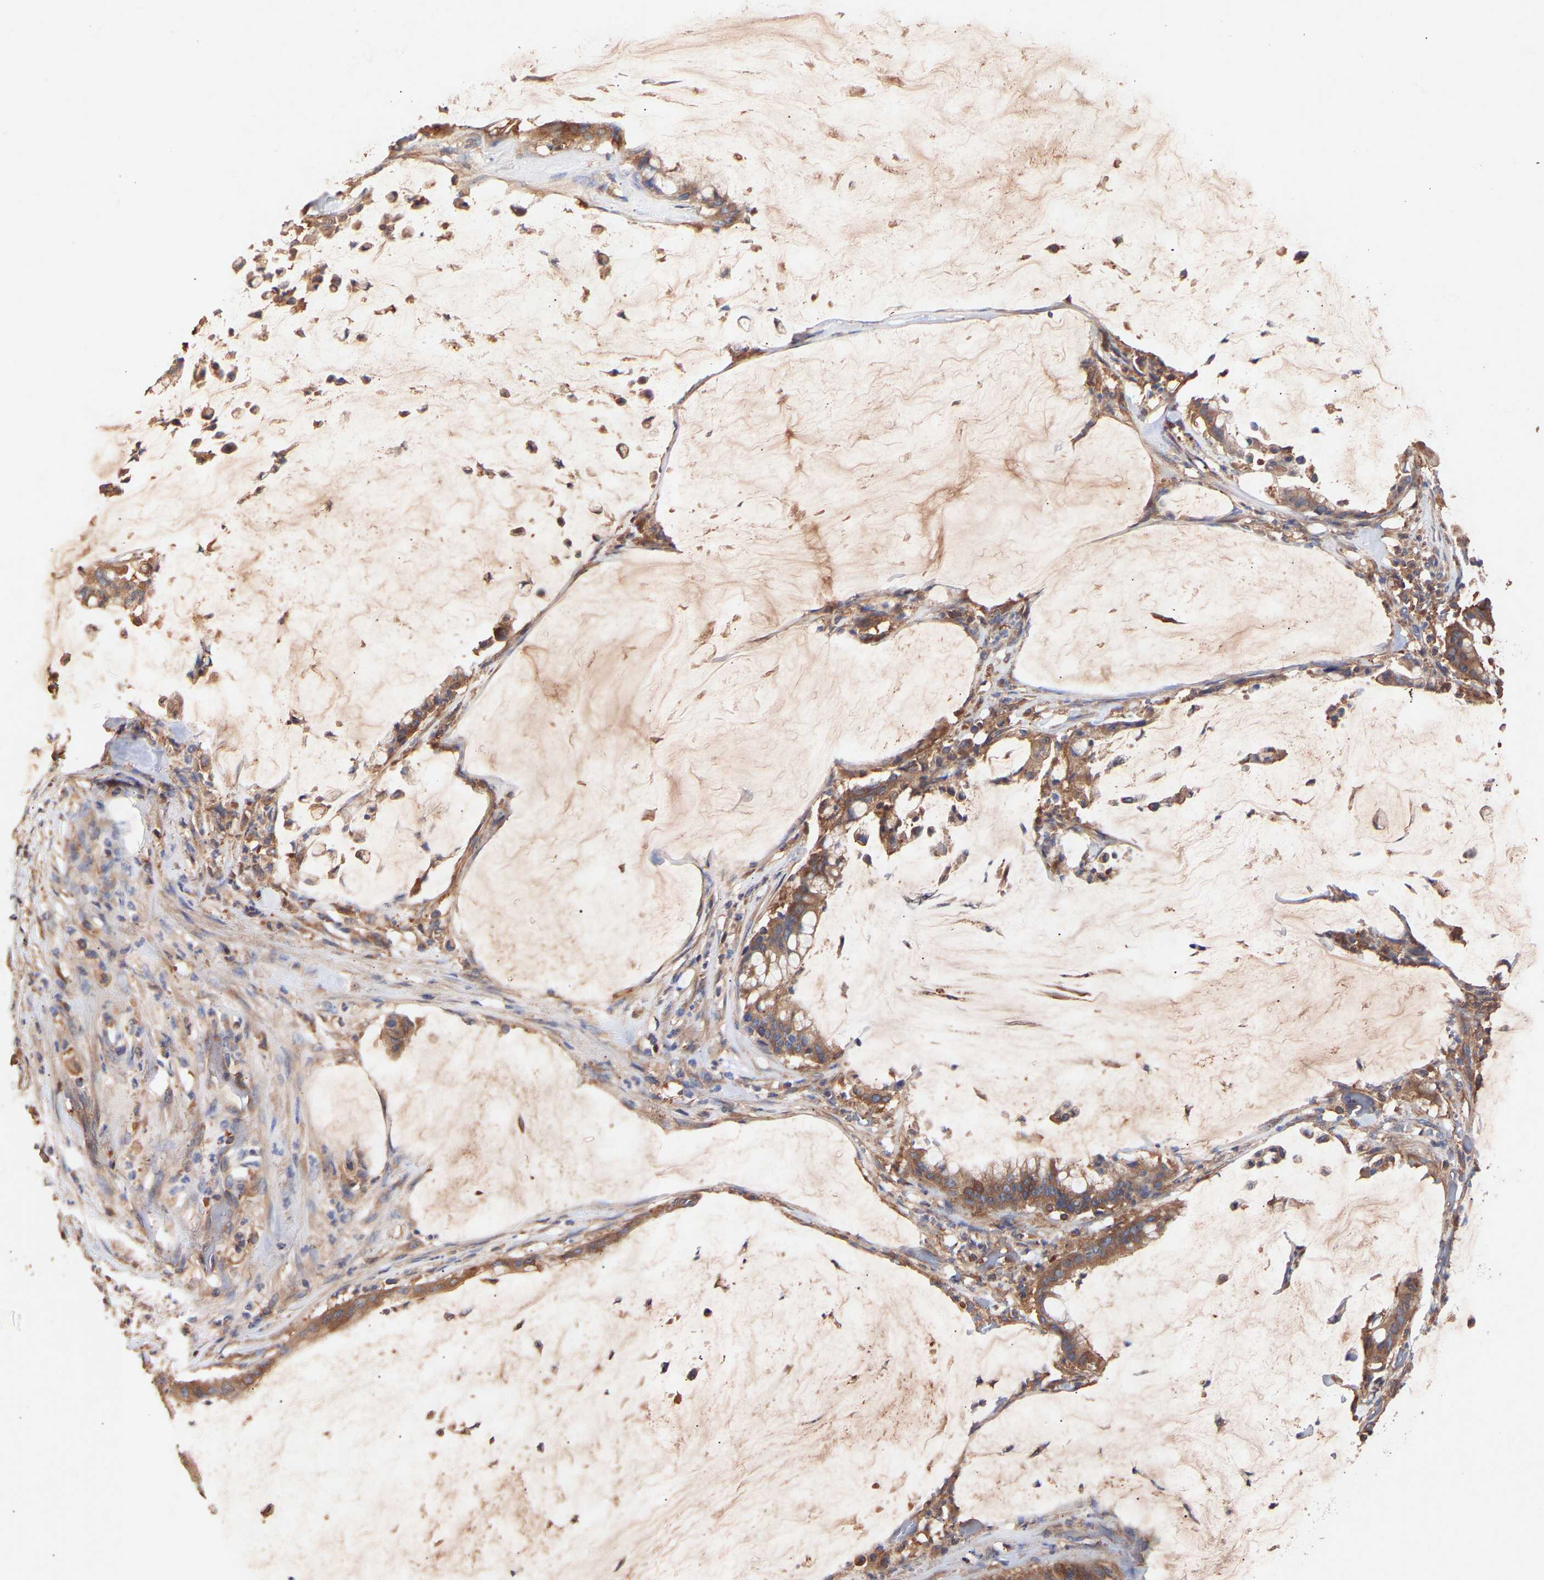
{"staining": {"intensity": "moderate", "quantity": ">75%", "location": "cytoplasmic/membranous"}, "tissue": "pancreatic cancer", "cell_type": "Tumor cells", "image_type": "cancer", "snomed": [{"axis": "morphology", "description": "Adenocarcinoma, NOS"}, {"axis": "topography", "description": "Pancreas"}], "caption": "Immunohistochemical staining of human adenocarcinoma (pancreatic) demonstrates moderate cytoplasmic/membranous protein positivity in about >75% of tumor cells. Immunohistochemistry stains the protein of interest in brown and the nuclei are stained blue.", "gene": "TMEM268", "patient": {"sex": "male", "age": 41}}